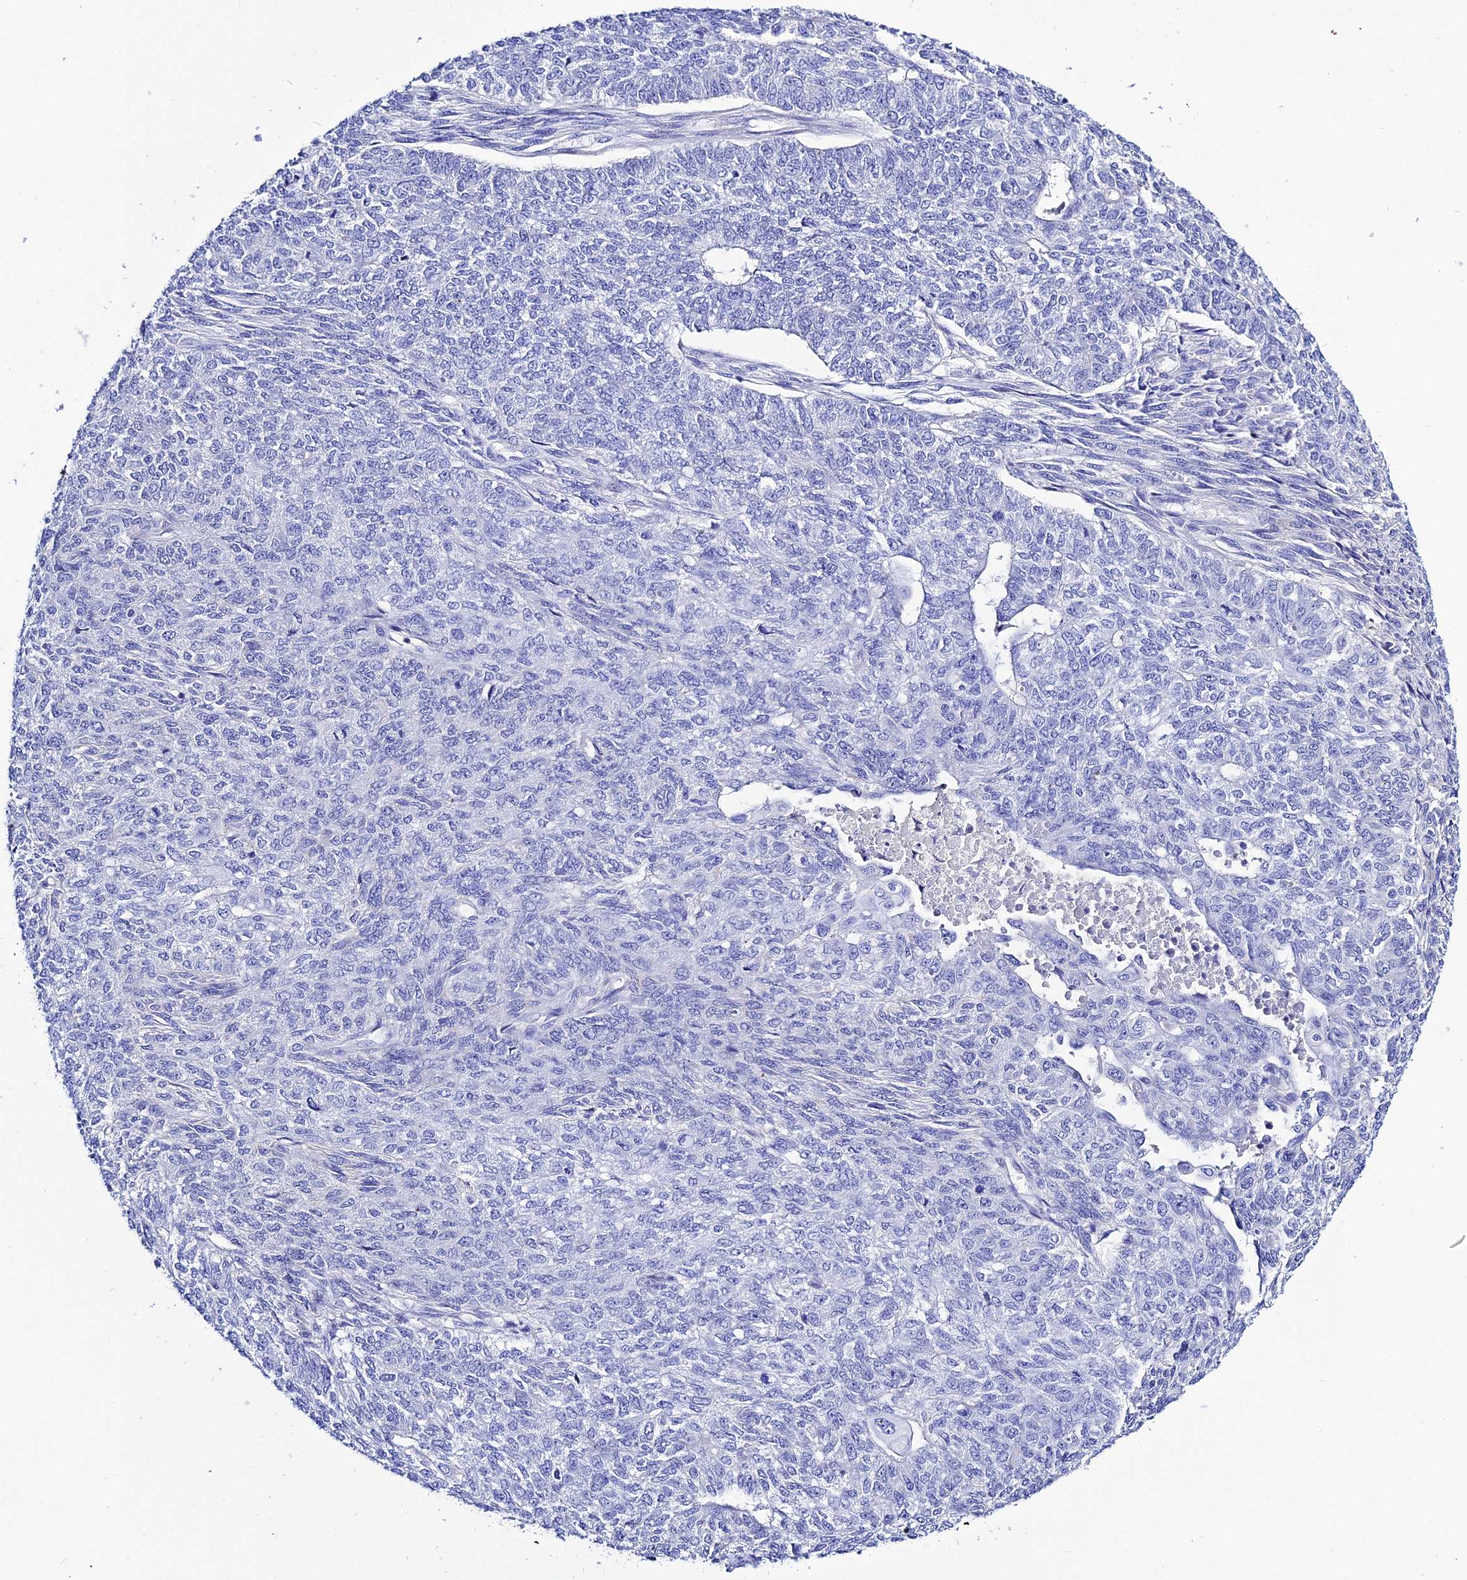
{"staining": {"intensity": "negative", "quantity": "none", "location": "none"}, "tissue": "endometrial cancer", "cell_type": "Tumor cells", "image_type": "cancer", "snomed": [{"axis": "morphology", "description": "Adenocarcinoma, NOS"}, {"axis": "topography", "description": "Endometrium"}], "caption": "This is an immunohistochemistry micrograph of human endometrial adenocarcinoma. There is no staining in tumor cells.", "gene": "DEFB107A", "patient": {"sex": "female", "age": 32}}